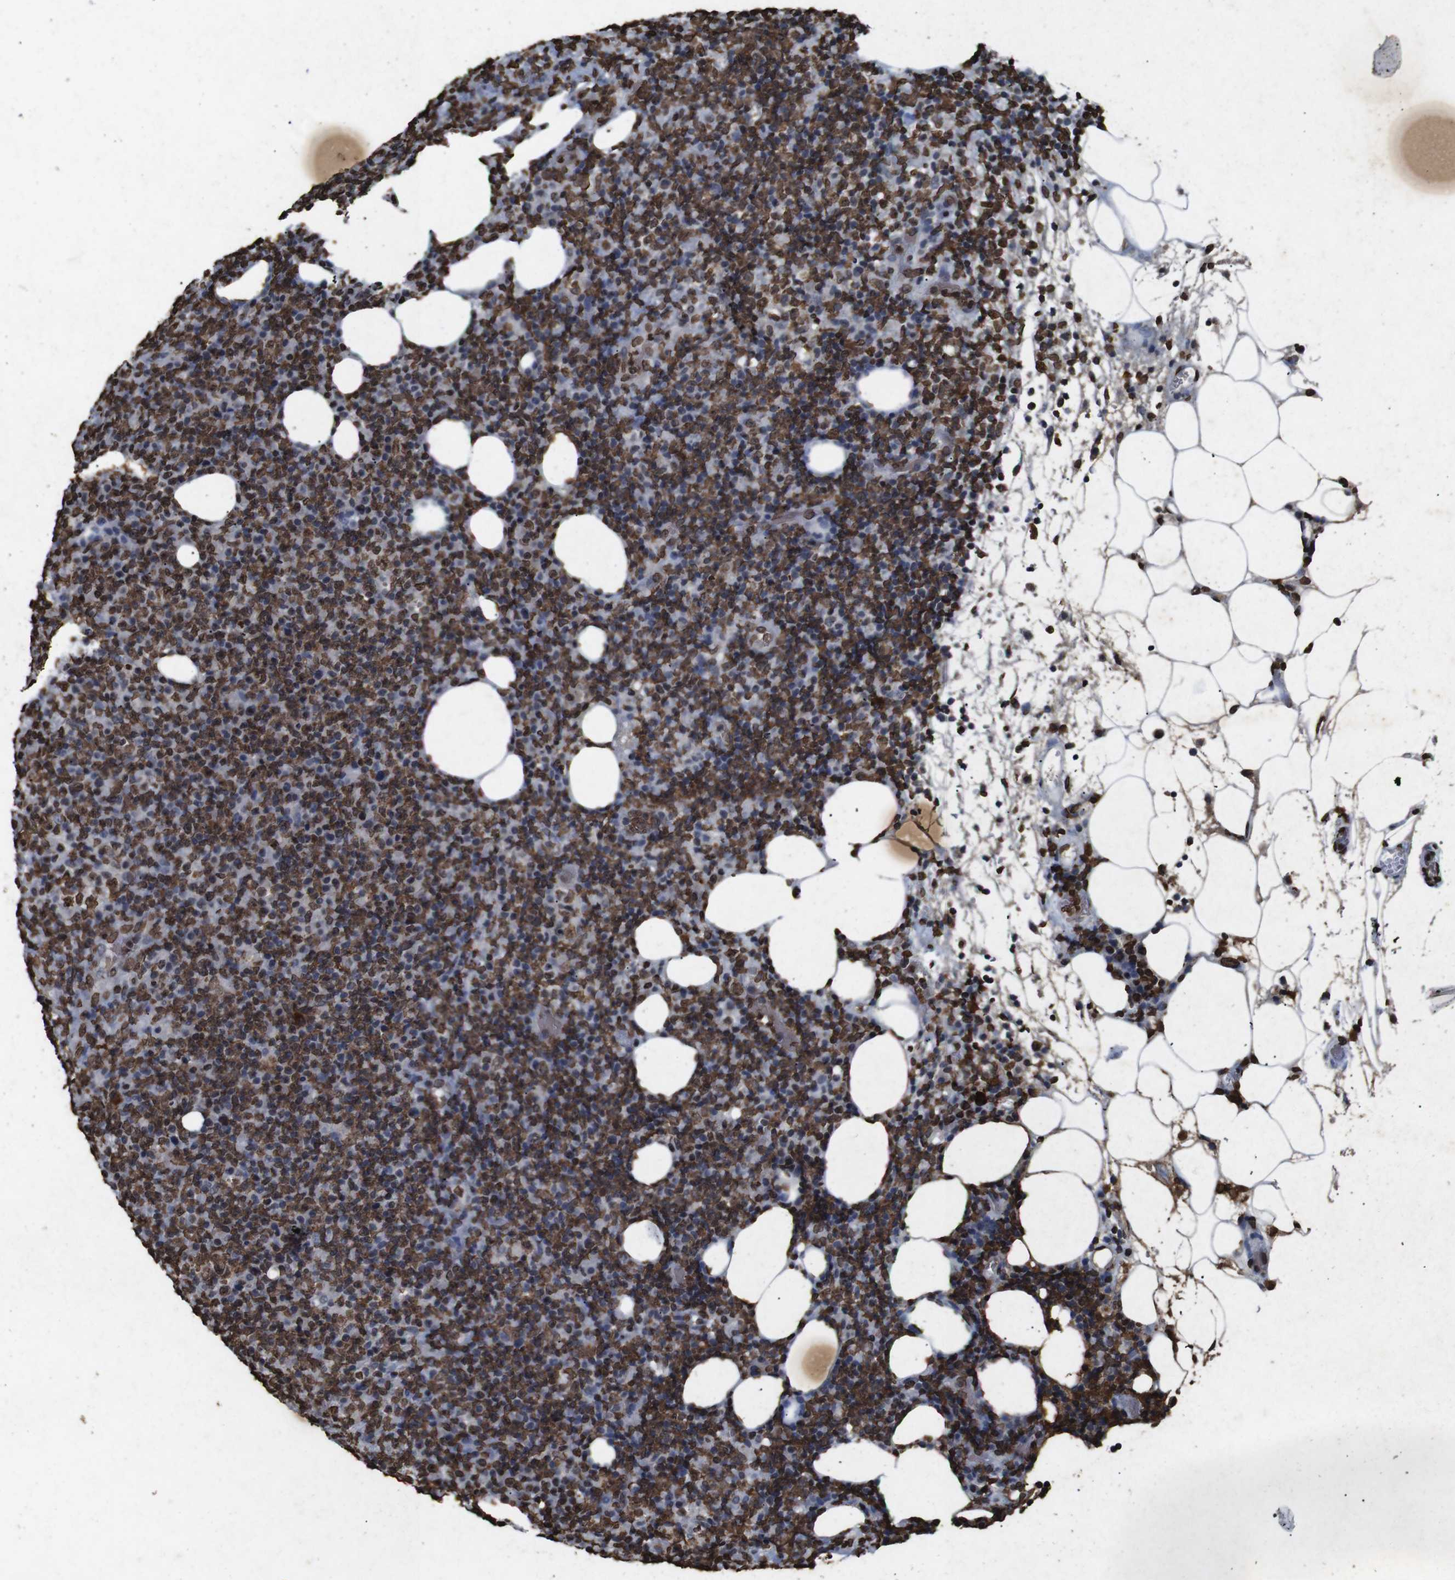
{"staining": {"intensity": "strong", "quantity": ">75%", "location": "nuclear"}, "tissue": "lymphoma", "cell_type": "Tumor cells", "image_type": "cancer", "snomed": [{"axis": "morphology", "description": "Malignant lymphoma, non-Hodgkin's type, High grade"}, {"axis": "topography", "description": "Lymph node"}], "caption": "This is a histology image of immunohistochemistry (IHC) staining of high-grade malignant lymphoma, non-Hodgkin's type, which shows strong expression in the nuclear of tumor cells.", "gene": "MDM2", "patient": {"sex": "female", "age": 76}}